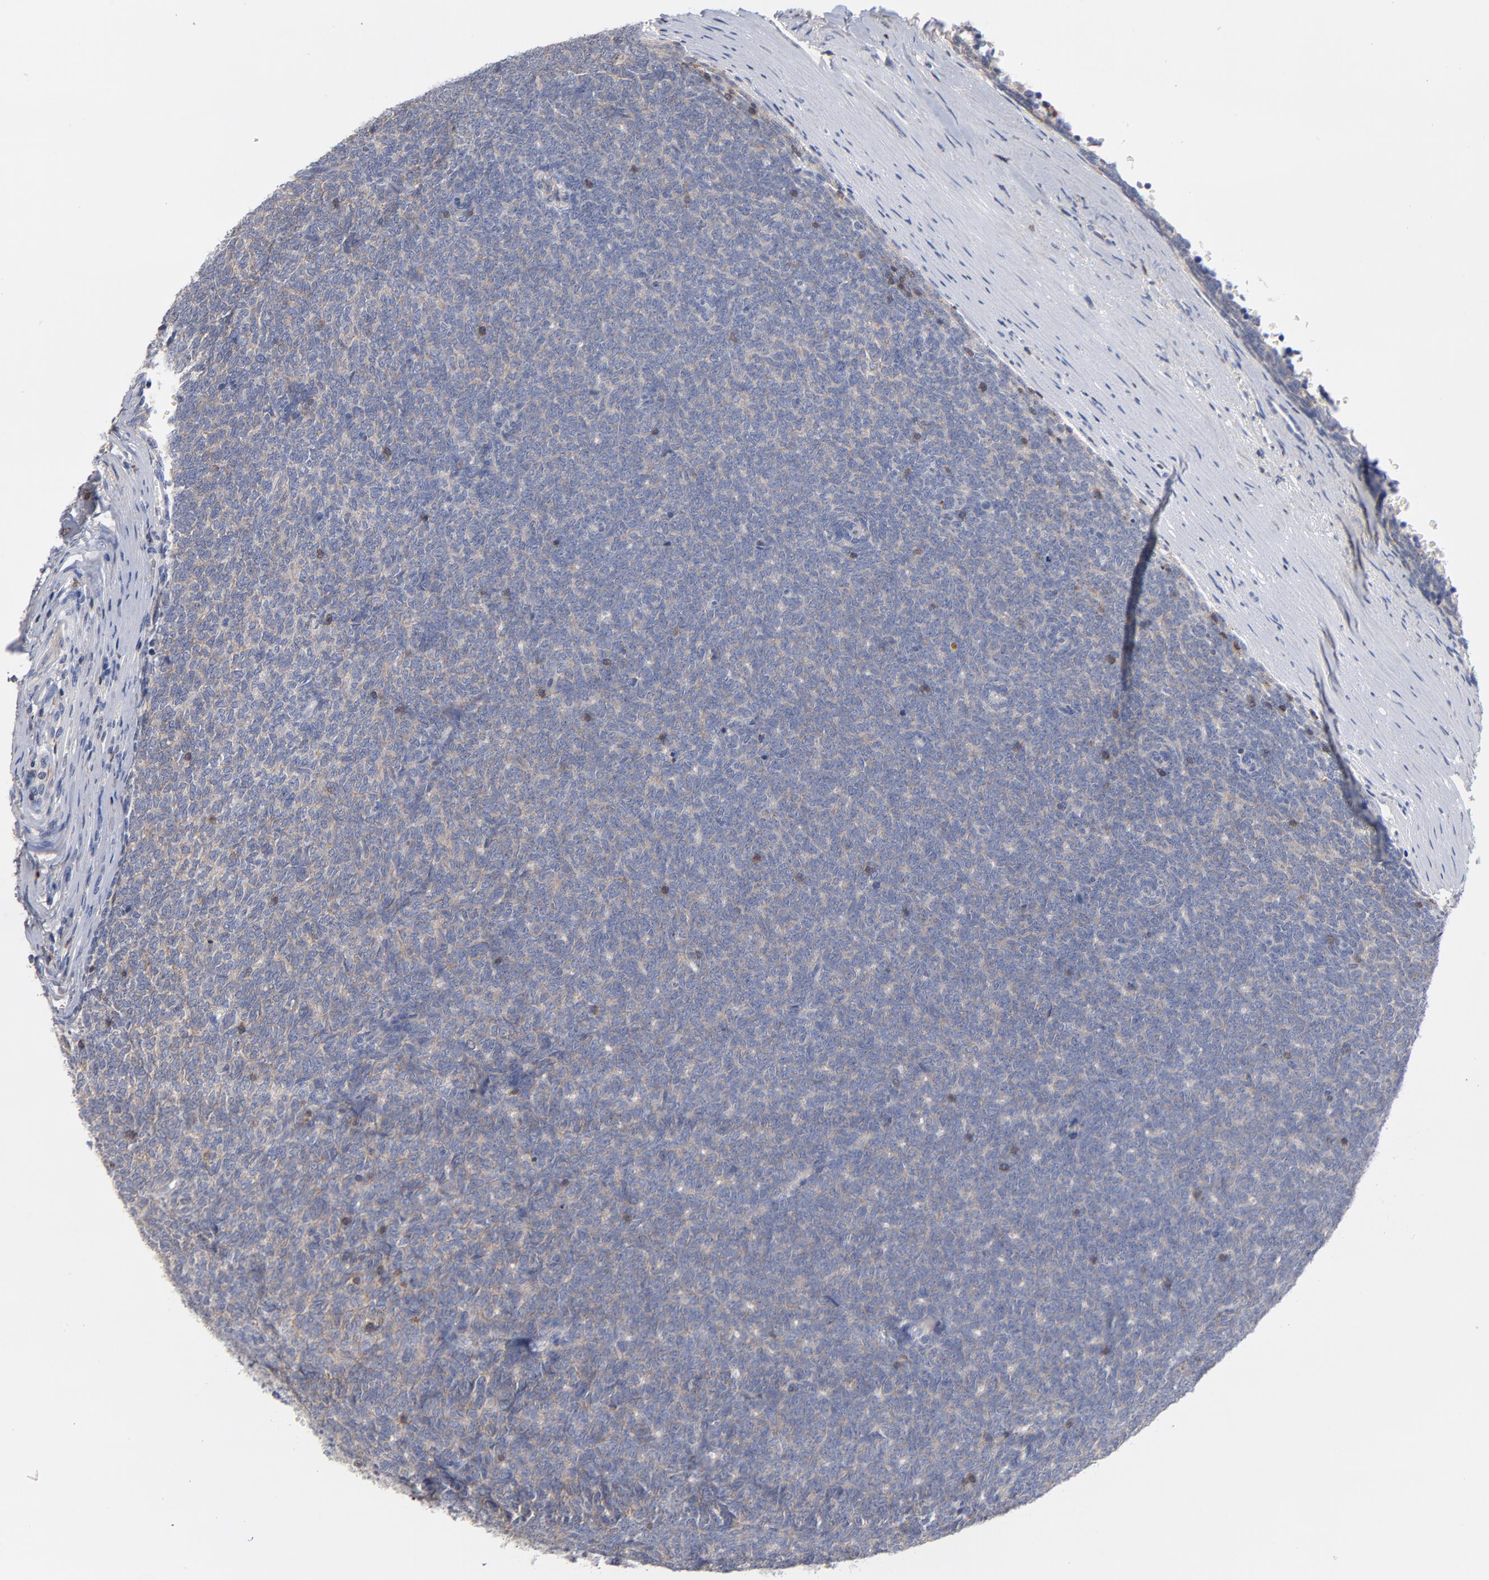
{"staining": {"intensity": "weak", "quantity": ">75%", "location": "cytoplasmic/membranous"}, "tissue": "renal cancer", "cell_type": "Tumor cells", "image_type": "cancer", "snomed": [{"axis": "morphology", "description": "Neoplasm, malignant, NOS"}, {"axis": "topography", "description": "Kidney"}], "caption": "Renal cancer stained with a protein marker exhibits weak staining in tumor cells.", "gene": "PDLIM2", "patient": {"sex": "male", "age": 28}}